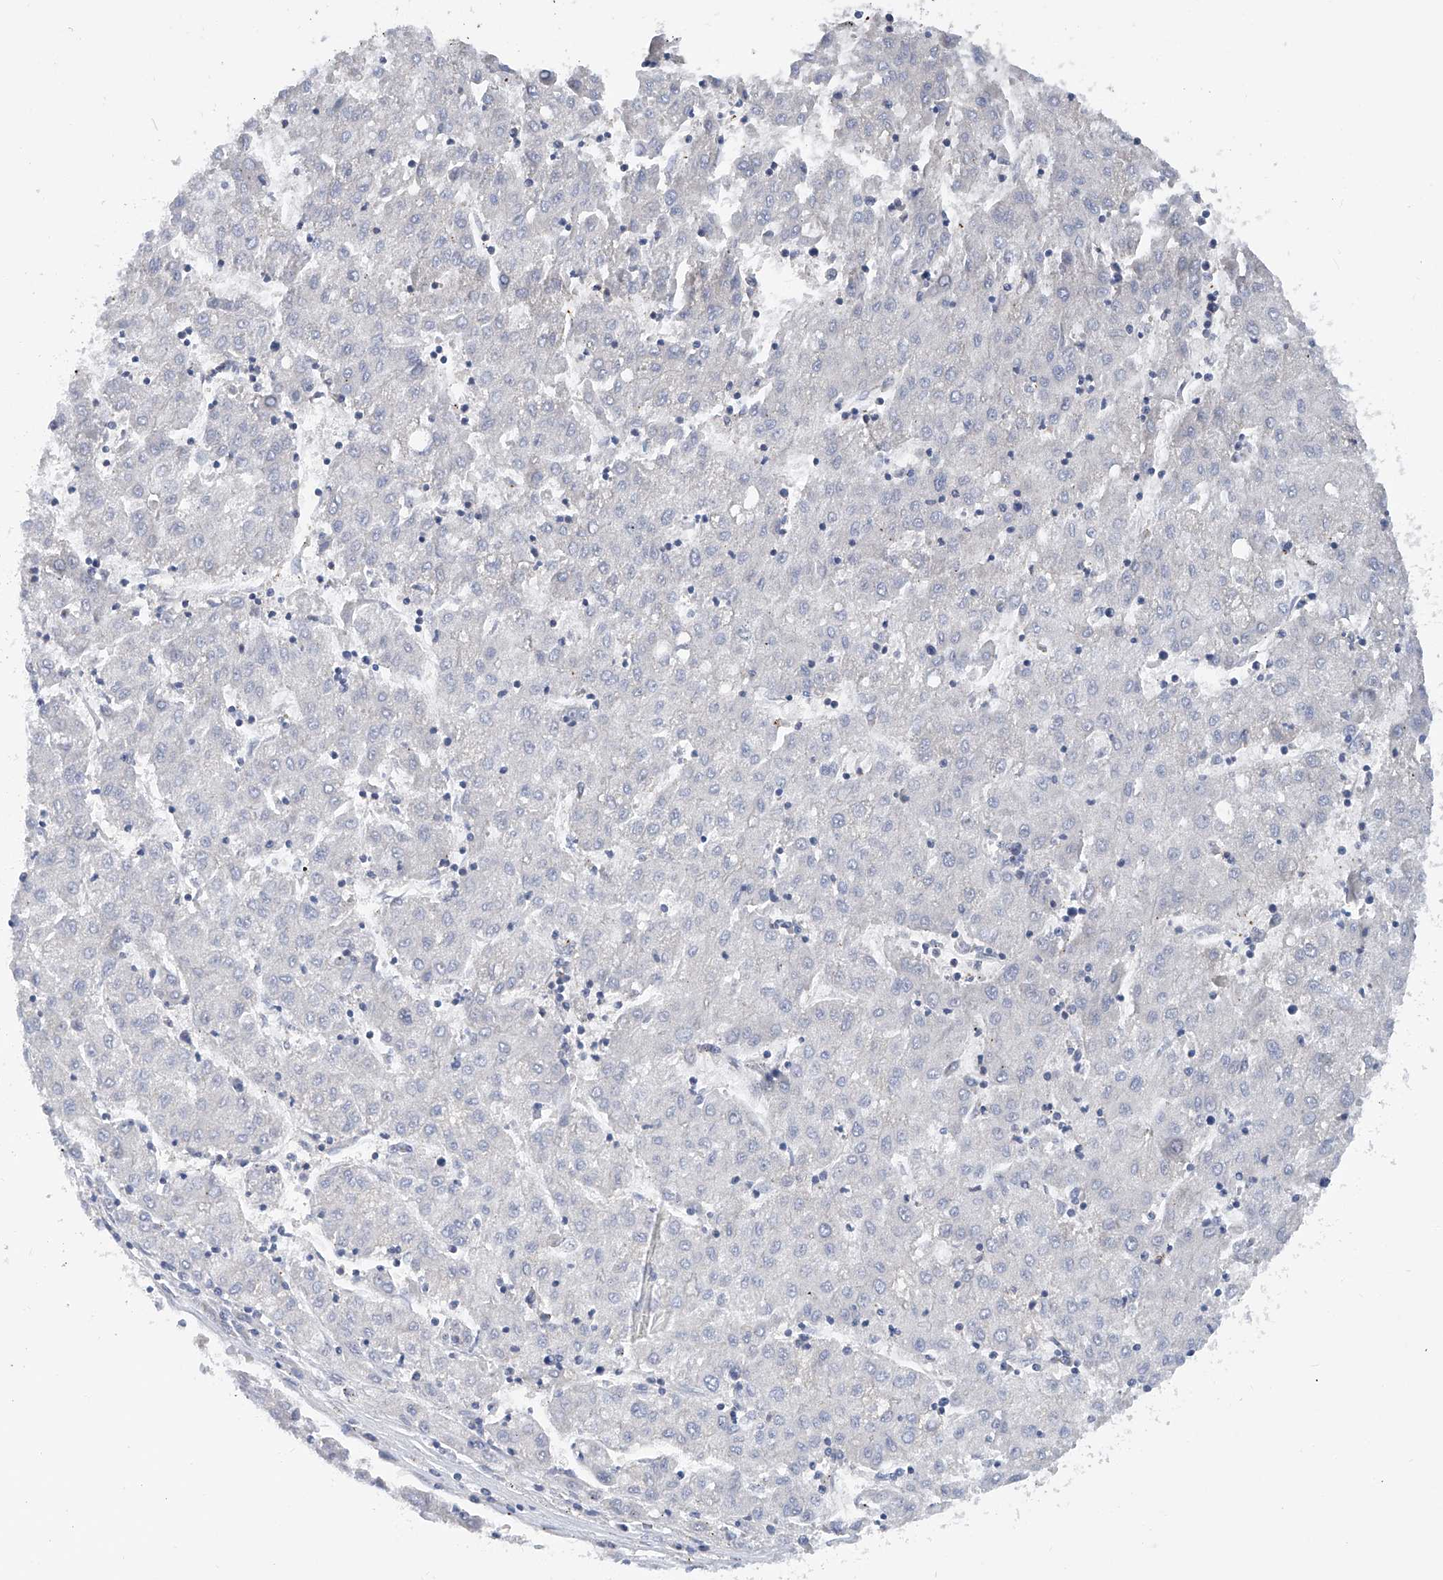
{"staining": {"intensity": "negative", "quantity": "none", "location": "none"}, "tissue": "liver cancer", "cell_type": "Tumor cells", "image_type": "cancer", "snomed": [{"axis": "morphology", "description": "Carcinoma, Hepatocellular, NOS"}, {"axis": "topography", "description": "Liver"}], "caption": "IHC micrograph of neoplastic tissue: liver cancer stained with DAB (3,3'-diaminobenzidine) shows no significant protein expression in tumor cells. (Stains: DAB (3,3'-diaminobenzidine) IHC with hematoxylin counter stain, Microscopy: brightfield microscopy at high magnification).", "gene": "ZNF484", "patient": {"sex": "male", "age": 72}}